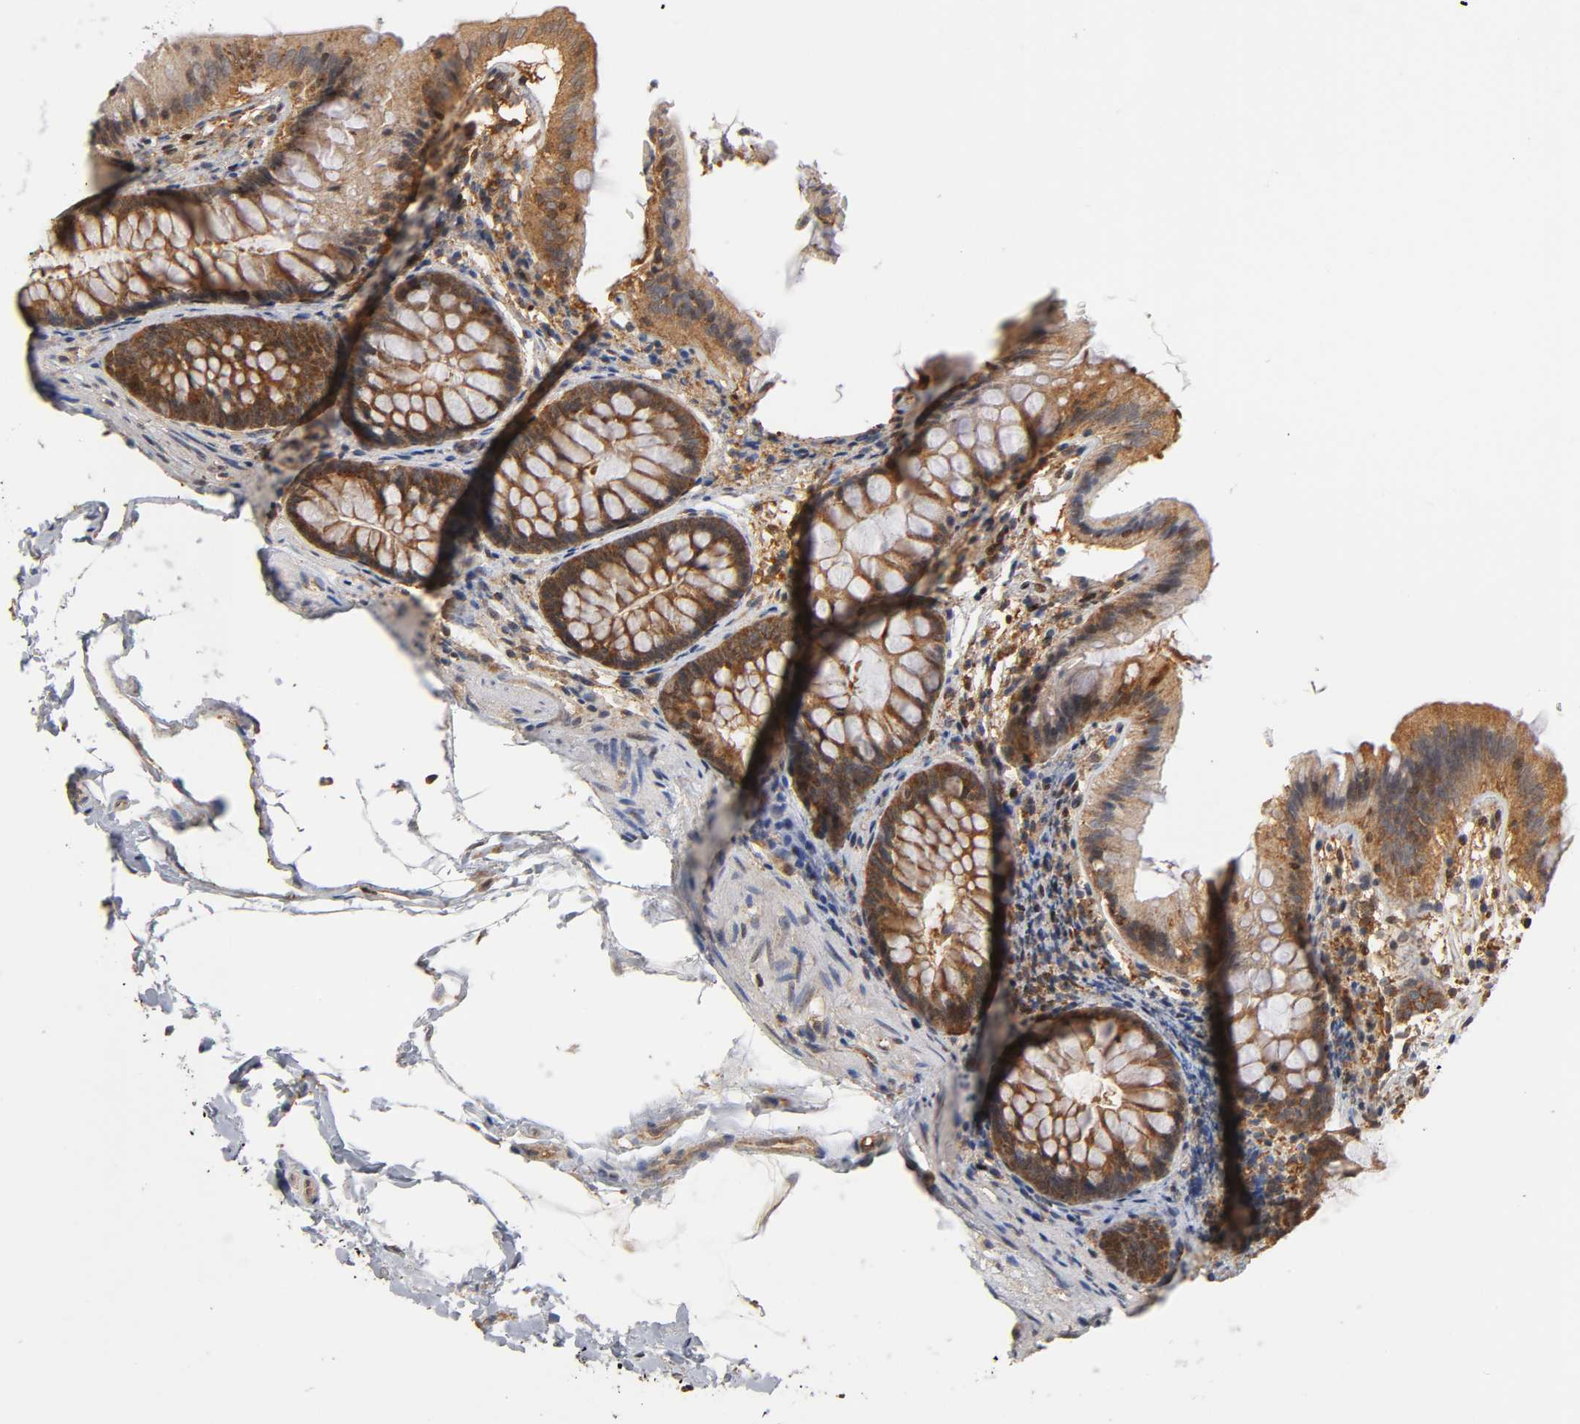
{"staining": {"intensity": "moderate", "quantity": ">75%", "location": "cytoplasmic/membranous"}, "tissue": "colon", "cell_type": "Endothelial cells", "image_type": "normal", "snomed": [{"axis": "morphology", "description": "Normal tissue, NOS"}, {"axis": "topography", "description": "Smooth muscle"}, {"axis": "topography", "description": "Colon"}], "caption": "IHC micrograph of unremarkable colon: human colon stained using immunohistochemistry (IHC) reveals medium levels of moderate protein expression localized specifically in the cytoplasmic/membranous of endothelial cells, appearing as a cytoplasmic/membranous brown color.", "gene": "PAFAH1B1", "patient": {"sex": "male", "age": 67}}